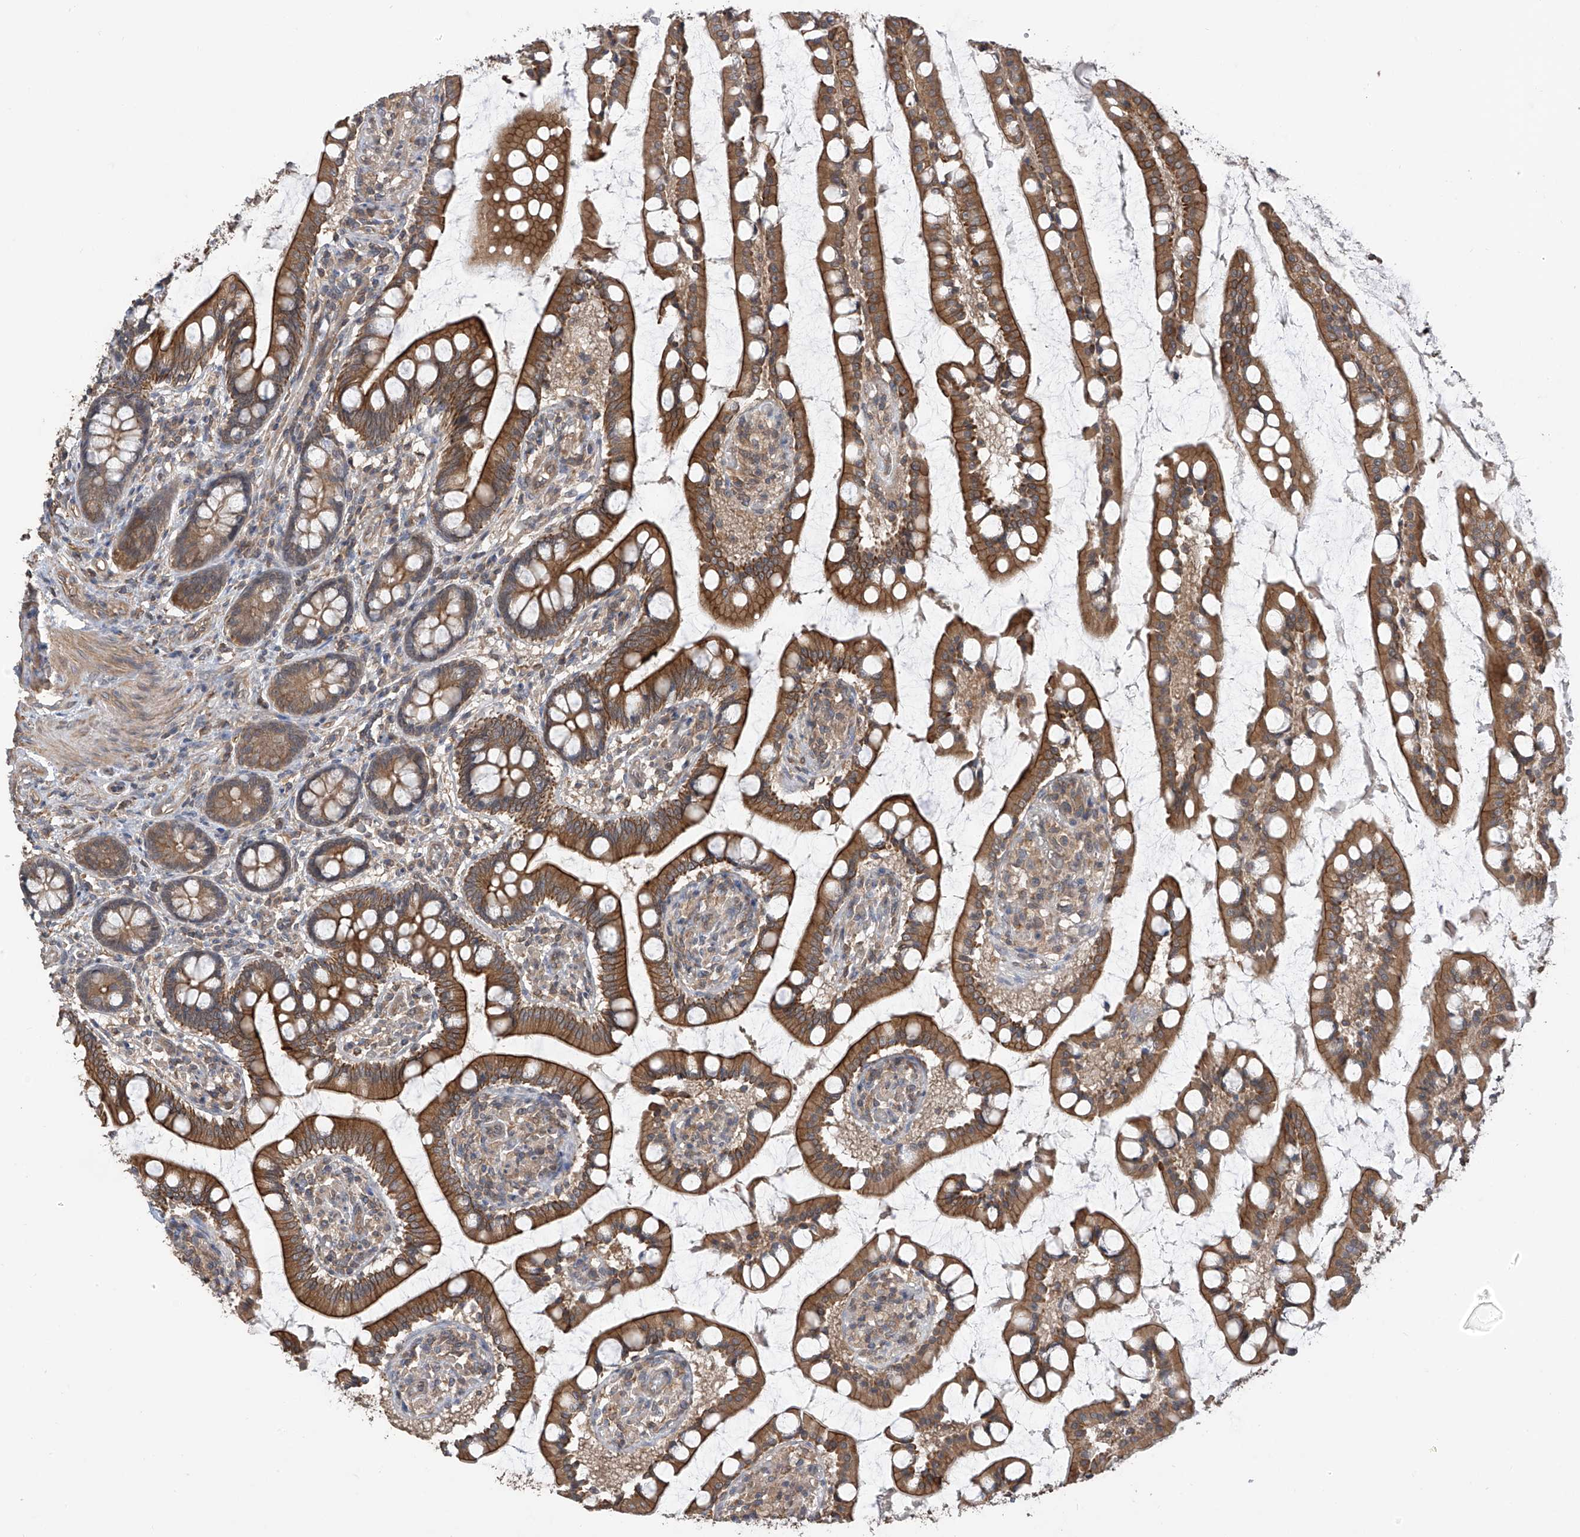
{"staining": {"intensity": "strong", "quantity": ">75%", "location": "cytoplasmic/membranous"}, "tissue": "small intestine", "cell_type": "Glandular cells", "image_type": "normal", "snomed": [{"axis": "morphology", "description": "Normal tissue, NOS"}, {"axis": "topography", "description": "Small intestine"}], "caption": "Glandular cells exhibit high levels of strong cytoplasmic/membranous staining in about >75% of cells in unremarkable small intestine.", "gene": "RPAIN", "patient": {"sex": "male", "age": 52}}